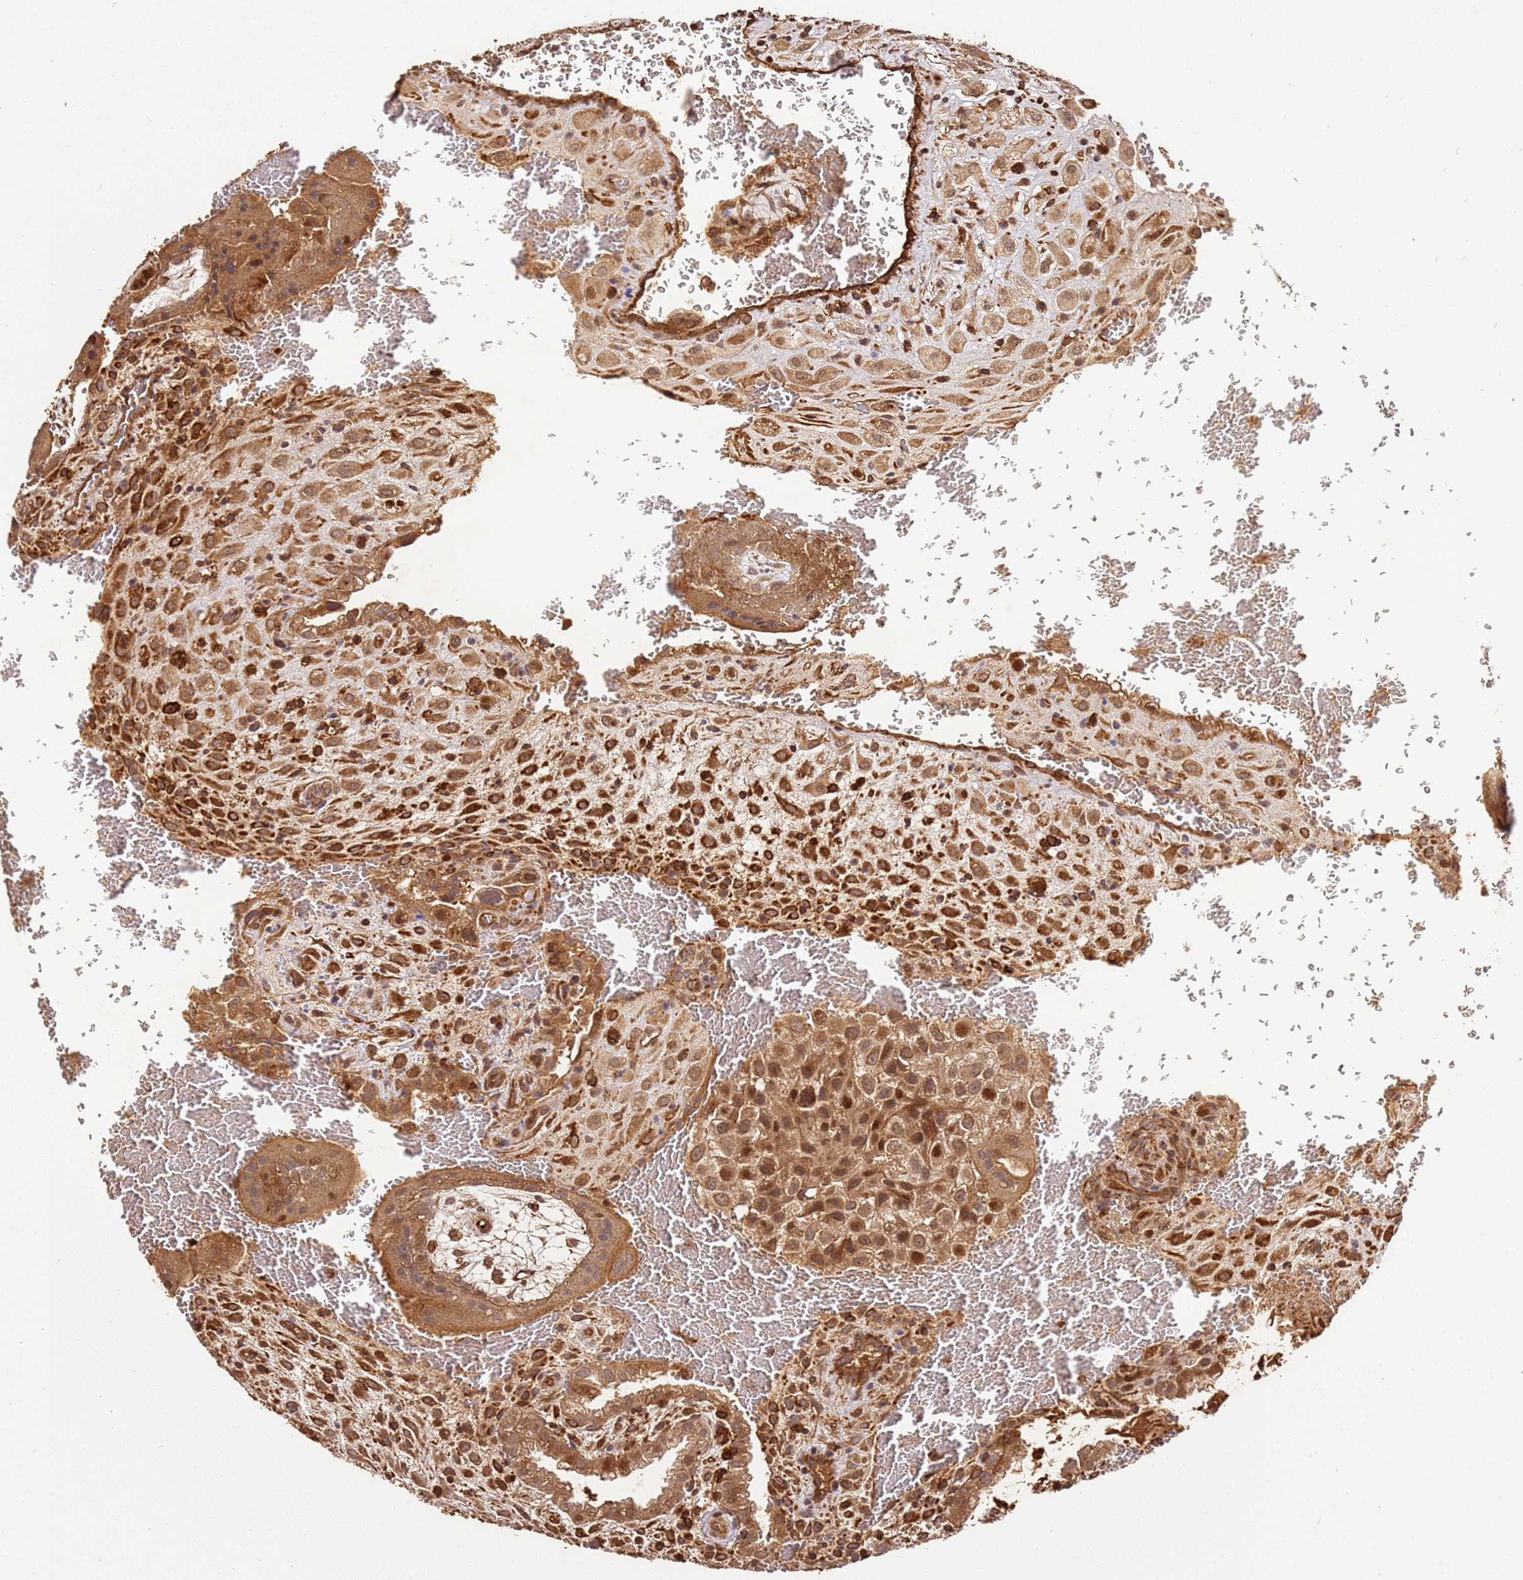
{"staining": {"intensity": "moderate", "quantity": ">75%", "location": "cytoplasmic/membranous,nuclear"}, "tissue": "placenta", "cell_type": "Decidual cells", "image_type": "normal", "snomed": [{"axis": "morphology", "description": "Normal tissue, NOS"}, {"axis": "topography", "description": "Placenta"}], "caption": "Immunohistochemistry (IHC) micrograph of normal placenta: placenta stained using IHC displays medium levels of moderate protein expression localized specifically in the cytoplasmic/membranous,nuclear of decidual cells, appearing as a cytoplasmic/membranous,nuclear brown color.", "gene": "KATNAL2", "patient": {"sex": "female", "age": 35}}